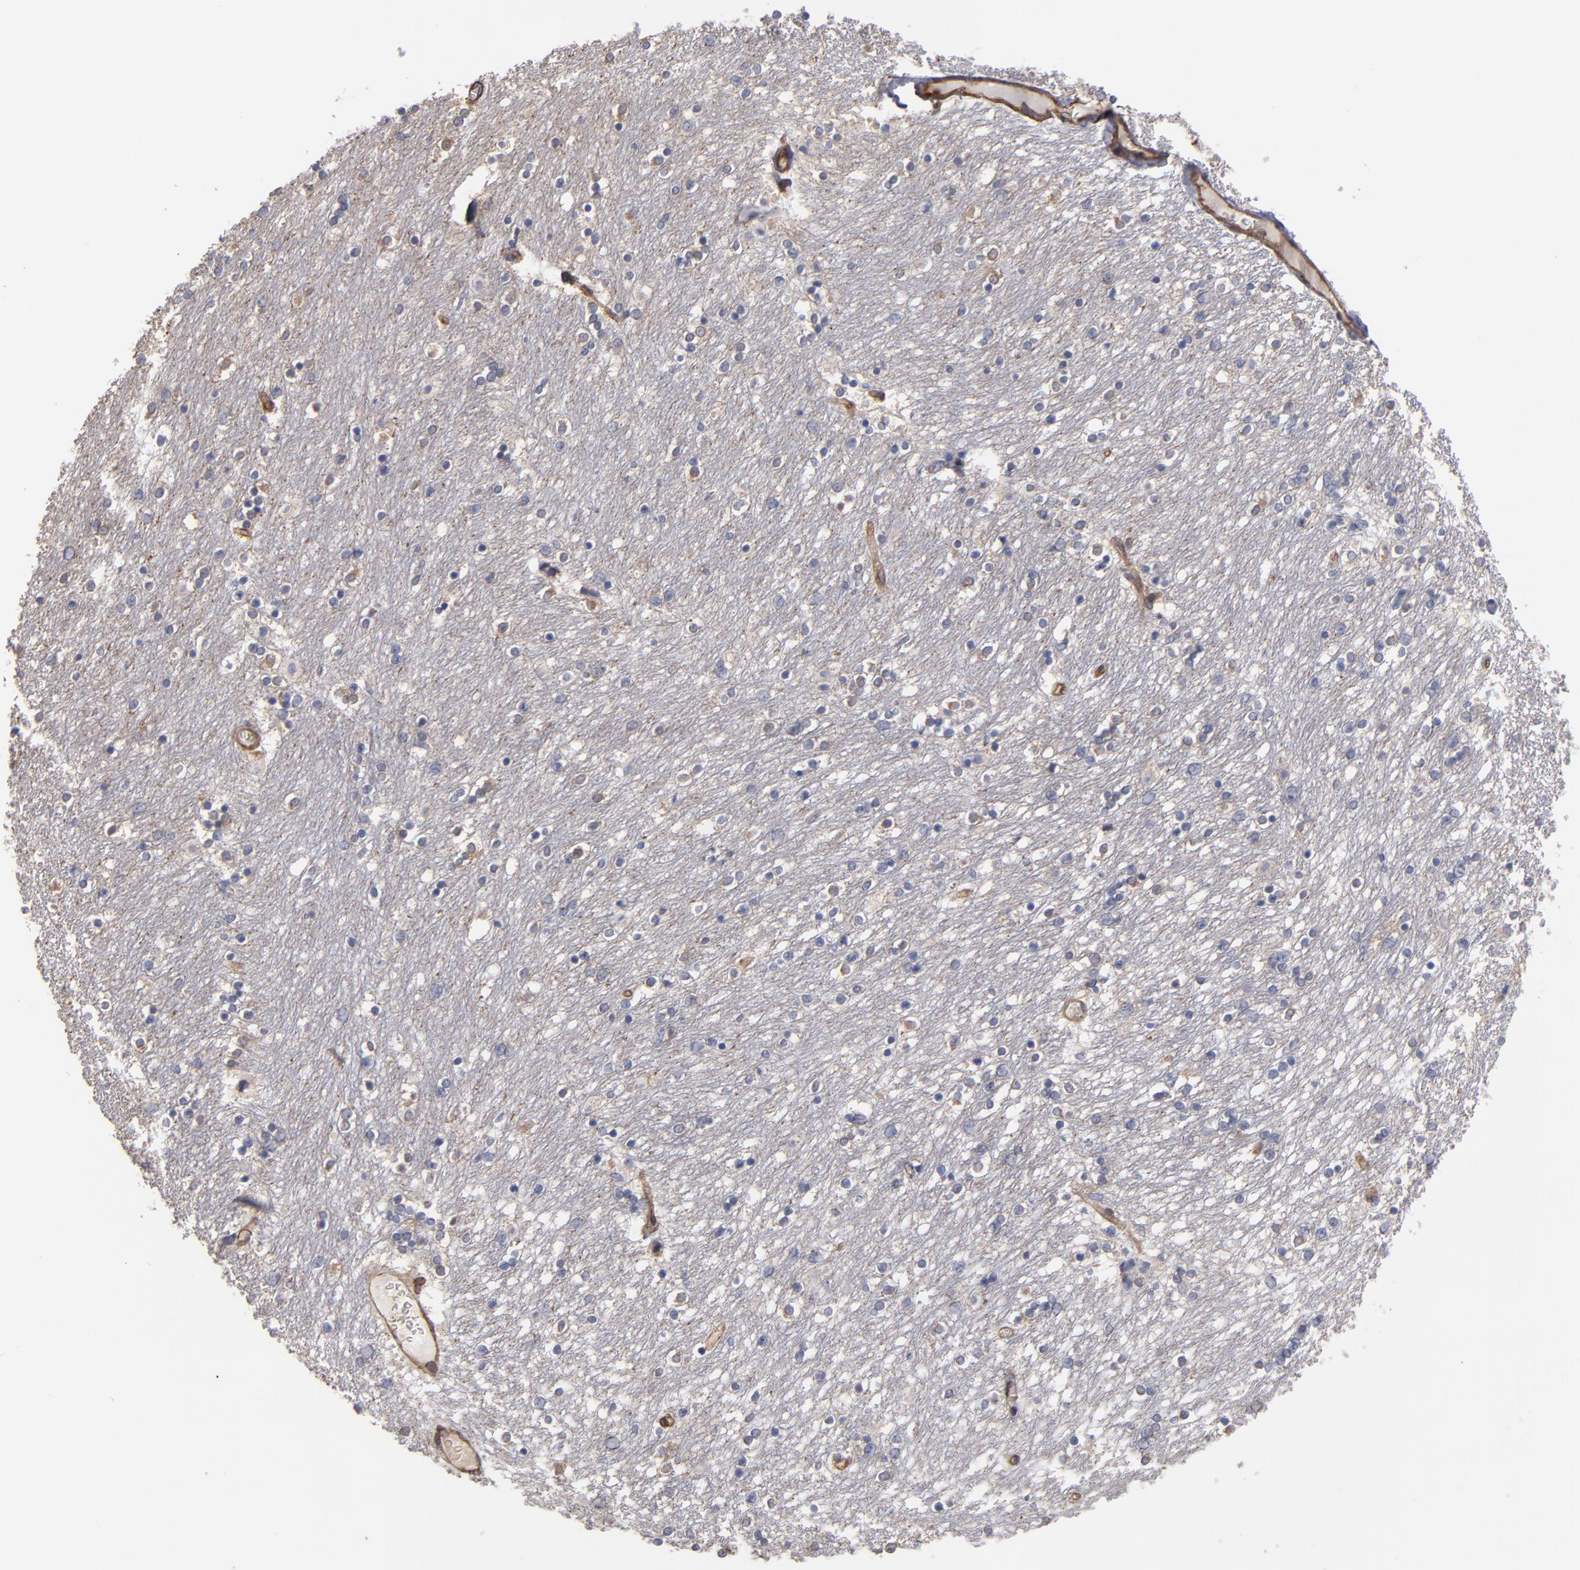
{"staining": {"intensity": "weak", "quantity": "<25%", "location": "cytoplasmic/membranous"}, "tissue": "caudate", "cell_type": "Glial cells", "image_type": "normal", "snomed": [{"axis": "morphology", "description": "Normal tissue, NOS"}, {"axis": "topography", "description": "Lateral ventricle wall"}], "caption": "Immunohistochemistry (IHC) histopathology image of benign caudate: human caudate stained with DAB (3,3'-diaminobenzidine) displays no significant protein expression in glial cells. (Immunohistochemistry, brightfield microscopy, high magnification).", "gene": "ESYT2", "patient": {"sex": "female", "age": 54}}